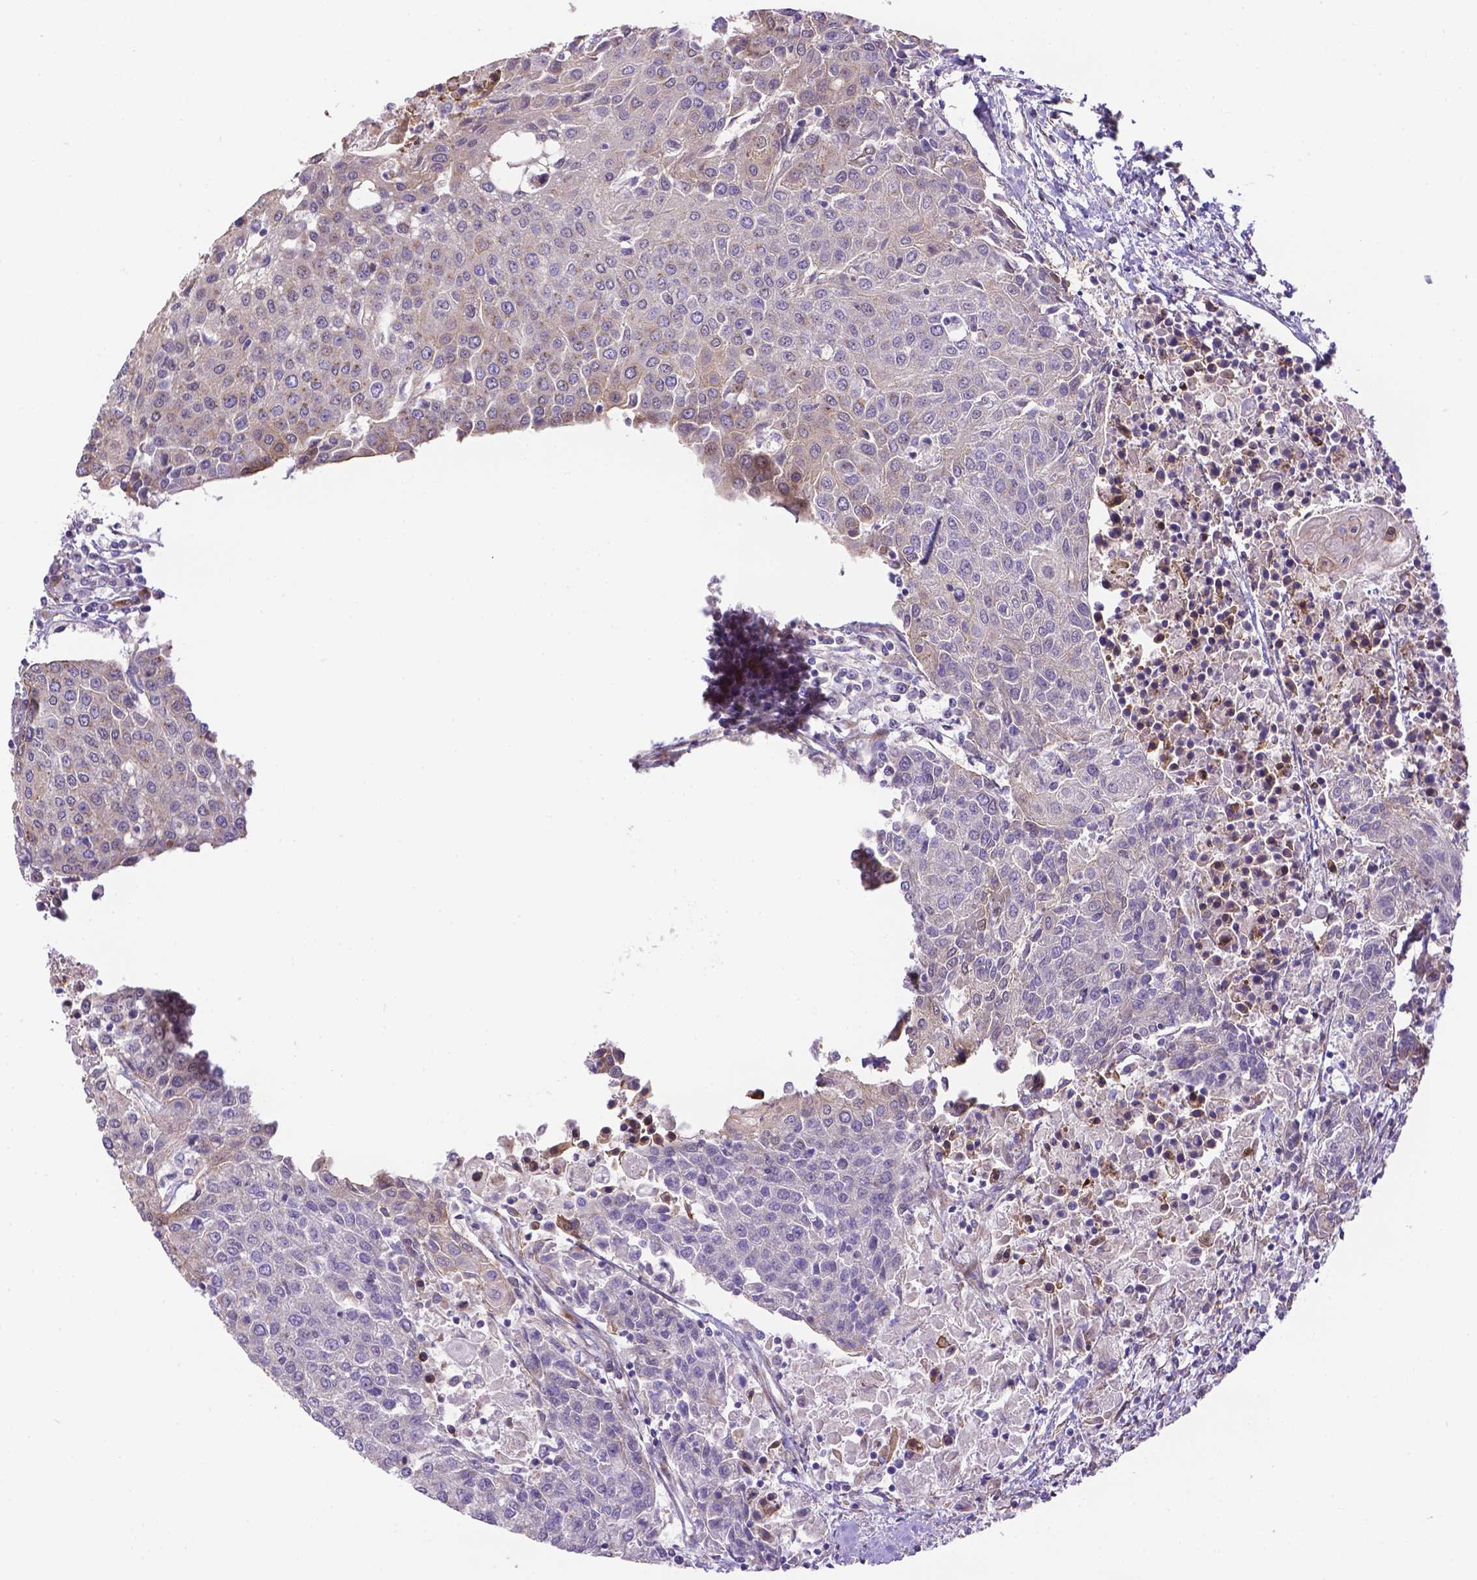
{"staining": {"intensity": "negative", "quantity": "none", "location": "none"}, "tissue": "urothelial cancer", "cell_type": "Tumor cells", "image_type": "cancer", "snomed": [{"axis": "morphology", "description": "Urothelial carcinoma, High grade"}, {"axis": "topography", "description": "Urinary bladder"}], "caption": "High-grade urothelial carcinoma was stained to show a protein in brown. There is no significant positivity in tumor cells.", "gene": "YAP1", "patient": {"sex": "female", "age": 85}}